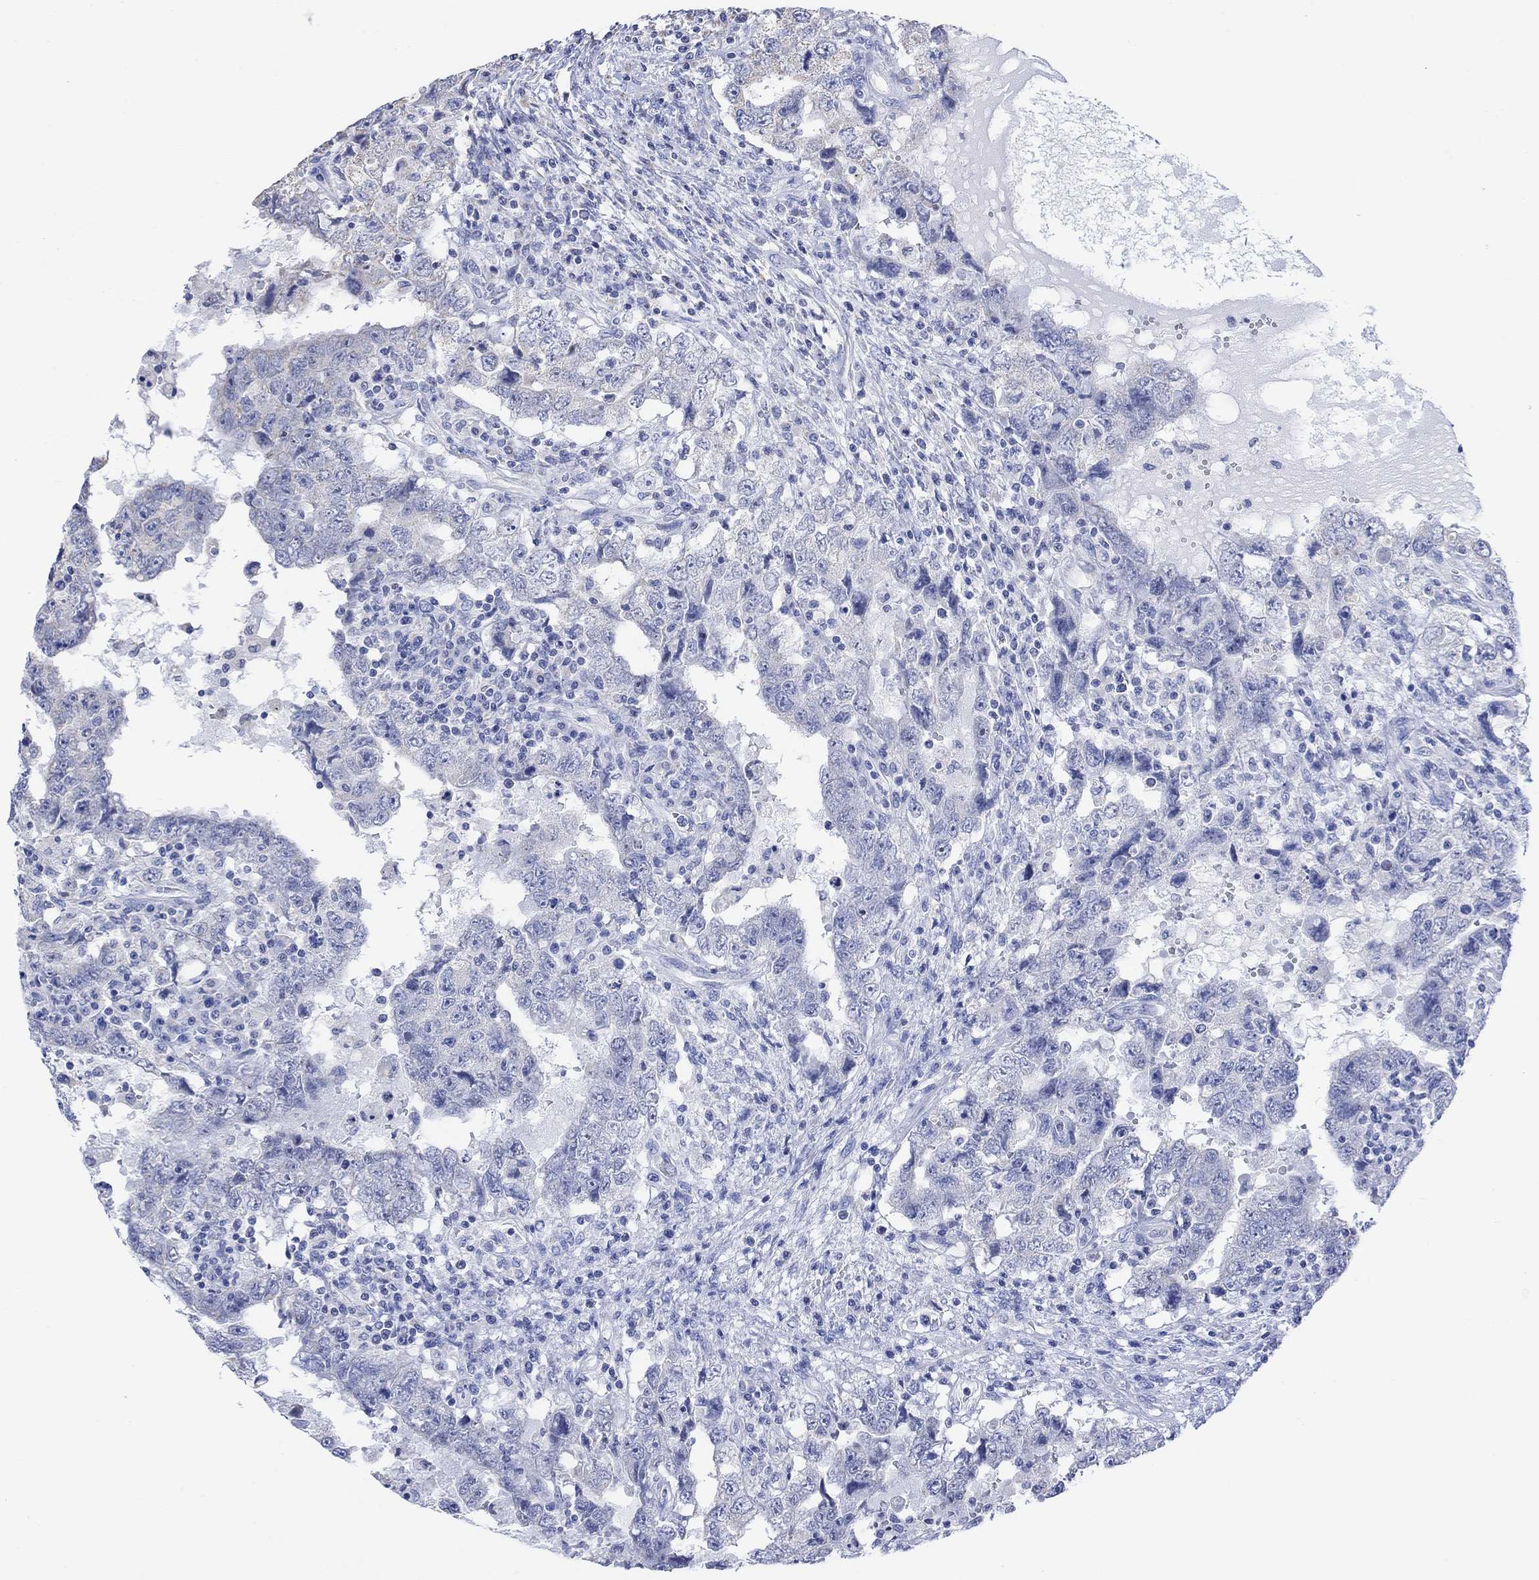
{"staining": {"intensity": "negative", "quantity": "none", "location": "none"}, "tissue": "testis cancer", "cell_type": "Tumor cells", "image_type": "cancer", "snomed": [{"axis": "morphology", "description": "Carcinoma, Embryonal, NOS"}, {"axis": "topography", "description": "Testis"}], "caption": "Image shows no protein positivity in tumor cells of embryonal carcinoma (testis) tissue.", "gene": "SYT12", "patient": {"sex": "male", "age": 26}}